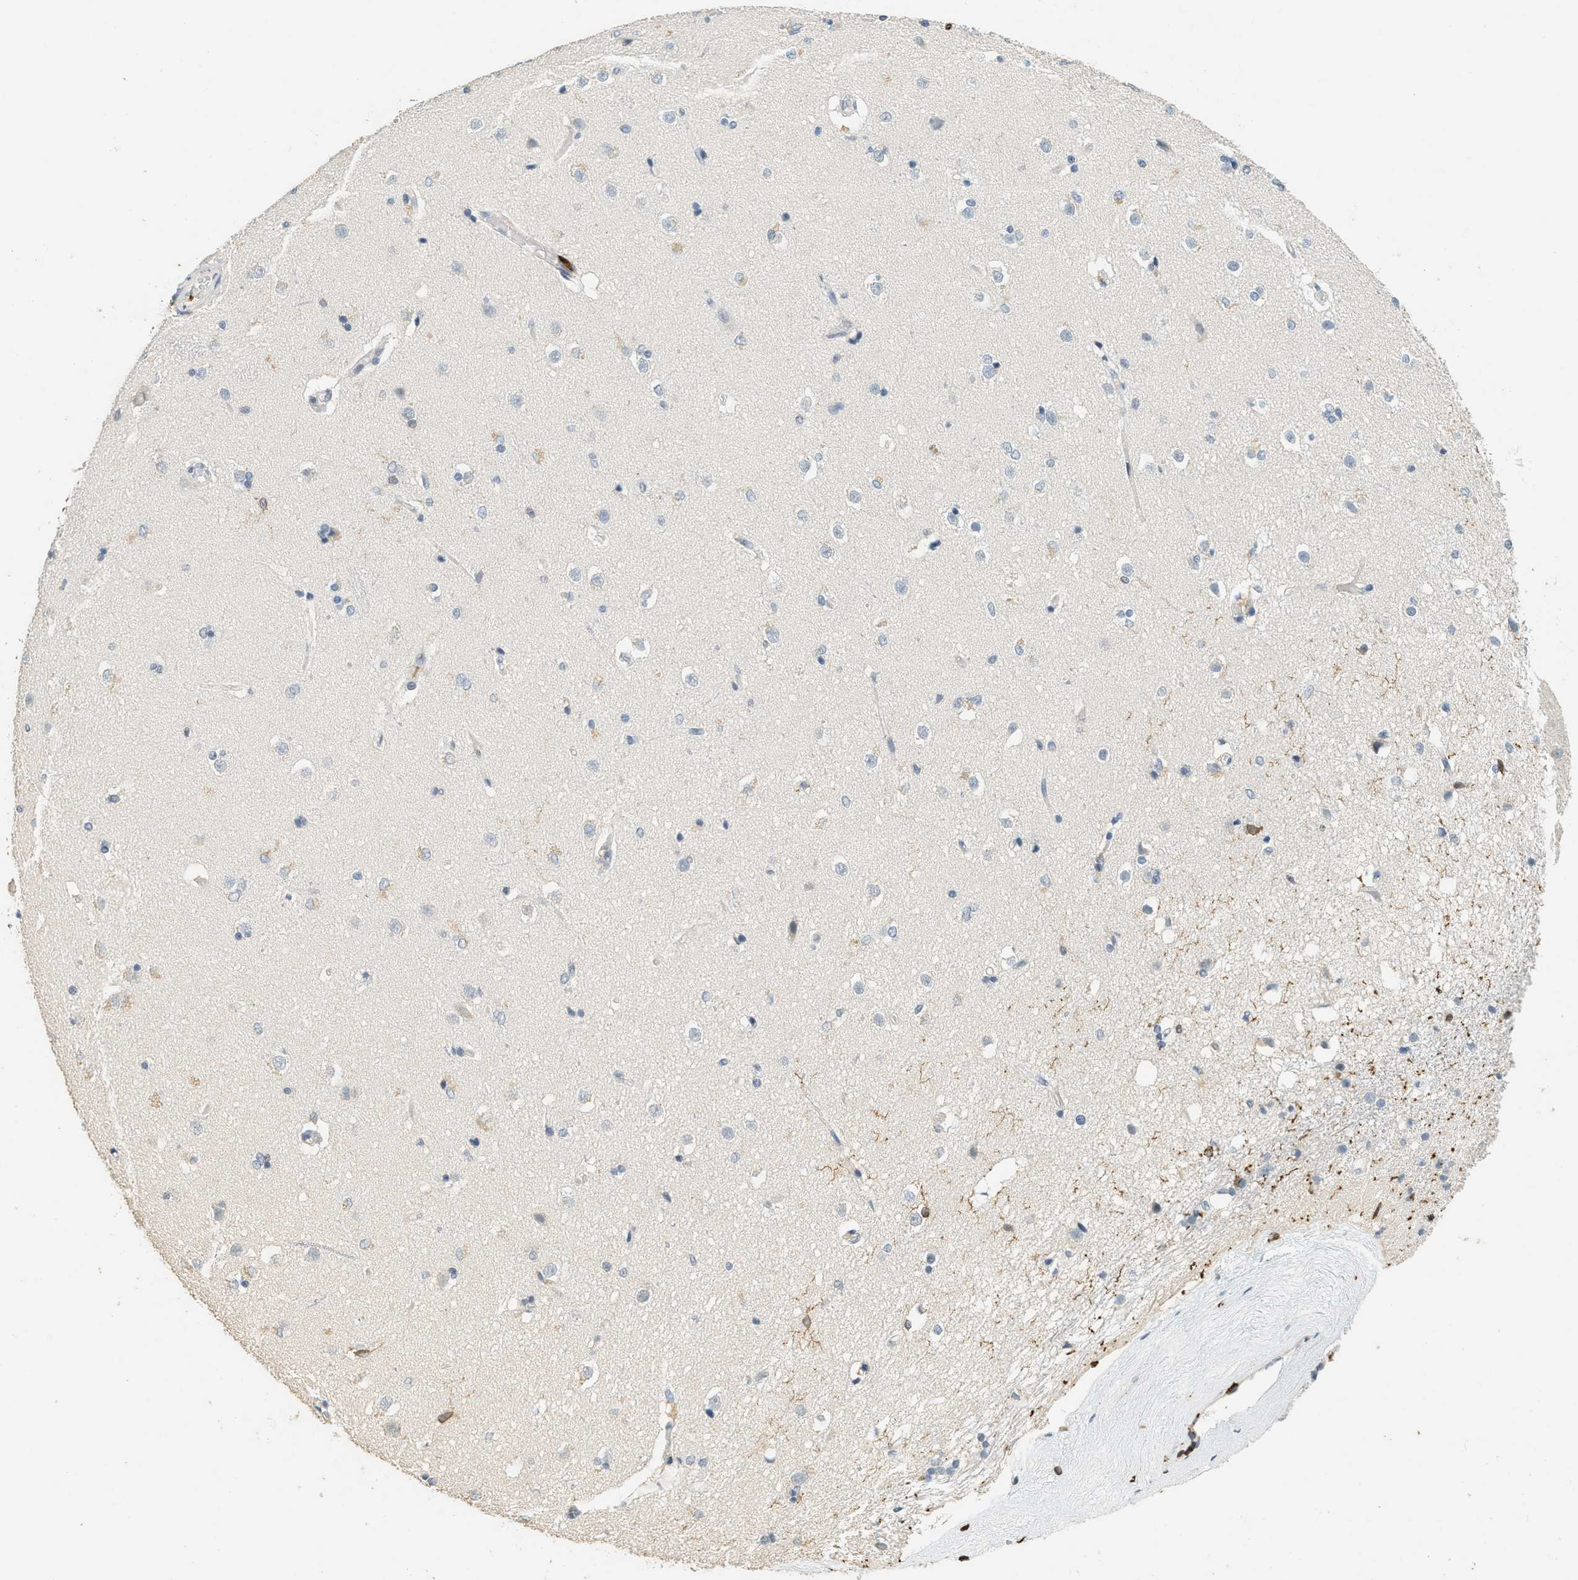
{"staining": {"intensity": "negative", "quantity": "none", "location": "none"}, "tissue": "caudate", "cell_type": "Glial cells", "image_type": "normal", "snomed": [{"axis": "morphology", "description": "Normal tissue, NOS"}, {"axis": "topography", "description": "Lateral ventricle wall"}], "caption": "This is an IHC histopathology image of unremarkable caudate. There is no expression in glial cells.", "gene": "LSP1", "patient": {"sex": "female", "age": 19}}